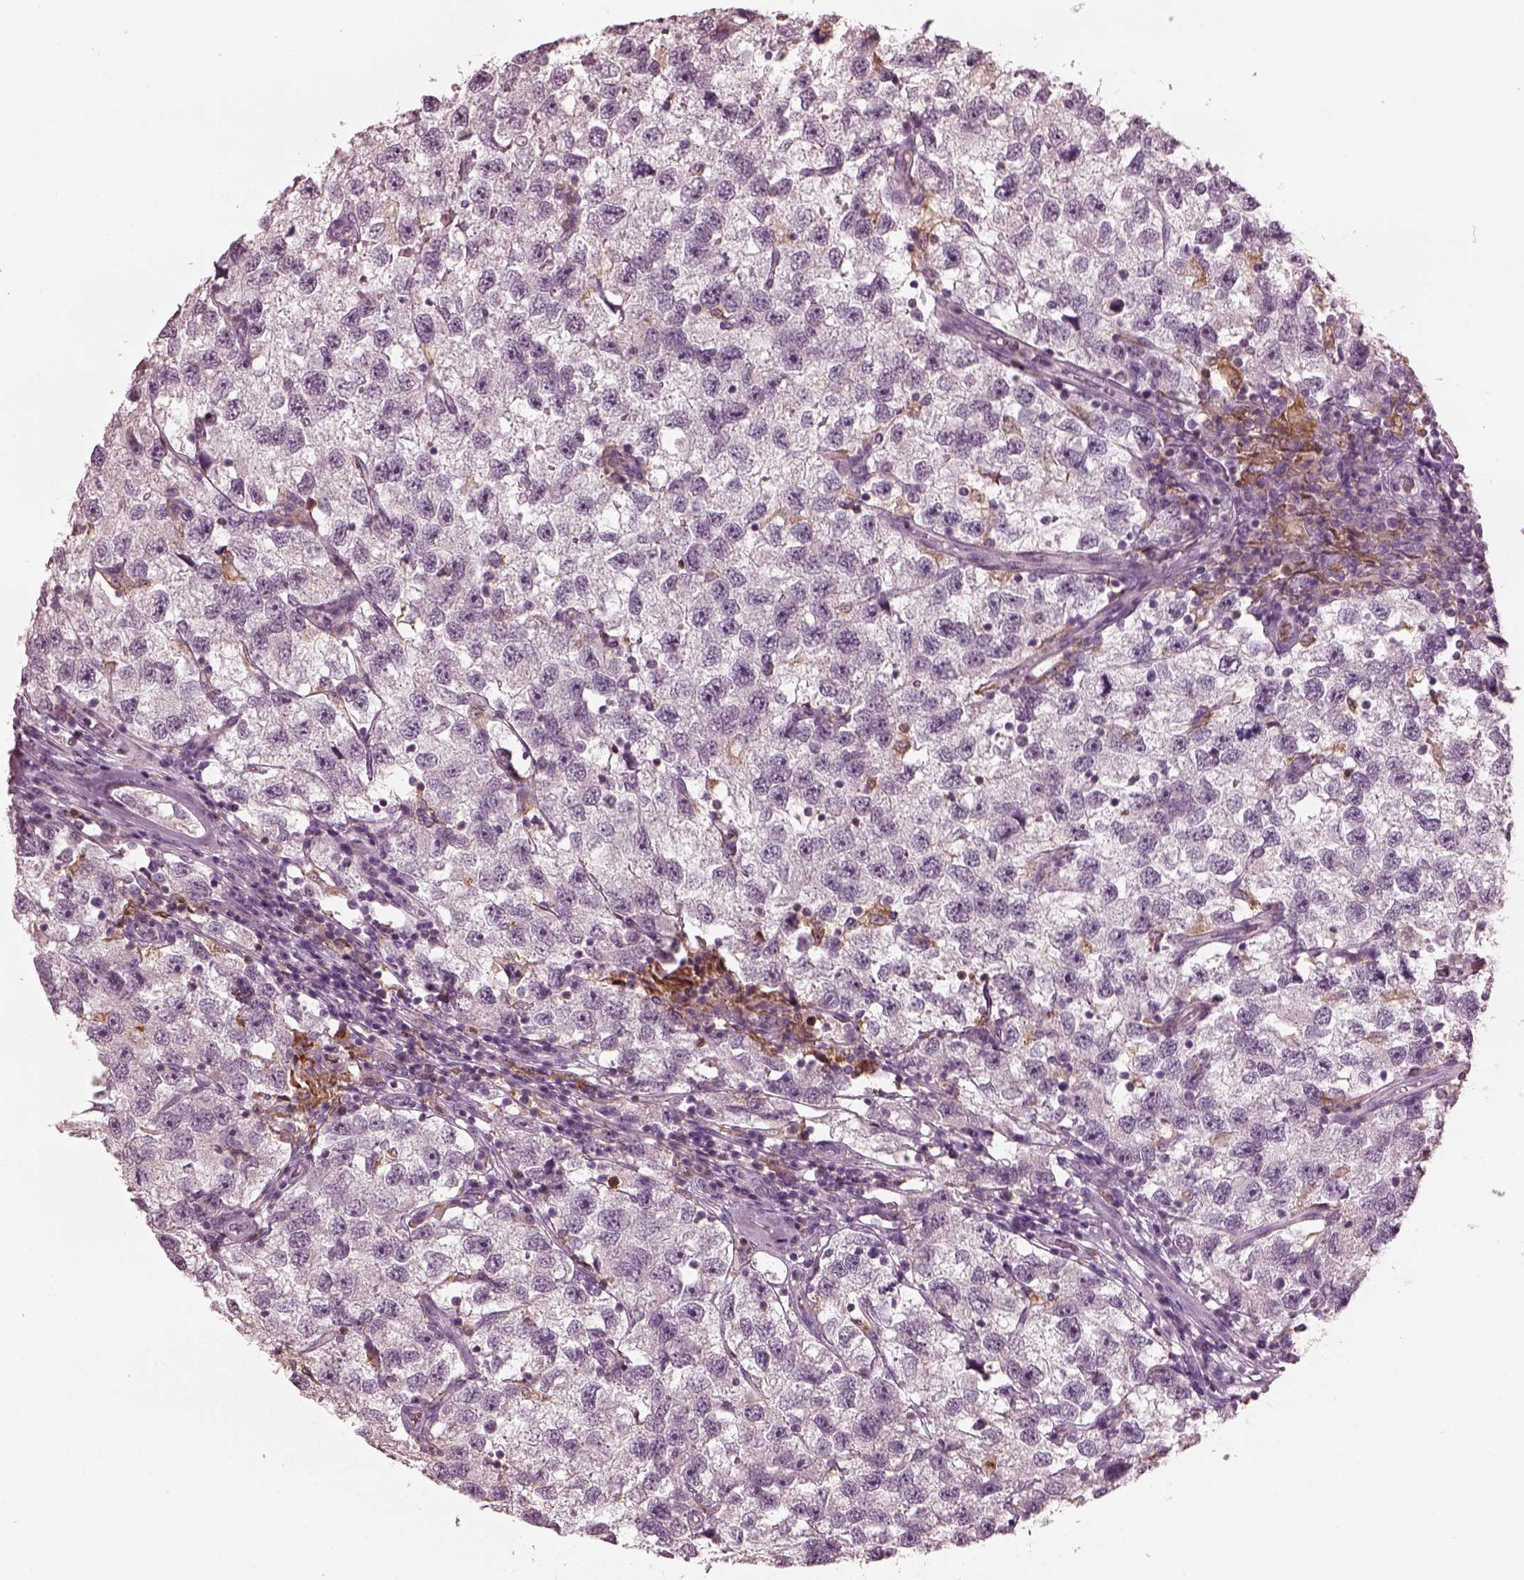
{"staining": {"intensity": "negative", "quantity": "none", "location": "none"}, "tissue": "testis cancer", "cell_type": "Tumor cells", "image_type": "cancer", "snomed": [{"axis": "morphology", "description": "Seminoma, NOS"}, {"axis": "topography", "description": "Testis"}], "caption": "Image shows no significant protein staining in tumor cells of seminoma (testis). (DAB IHC visualized using brightfield microscopy, high magnification).", "gene": "PSTPIP2", "patient": {"sex": "male", "age": 26}}